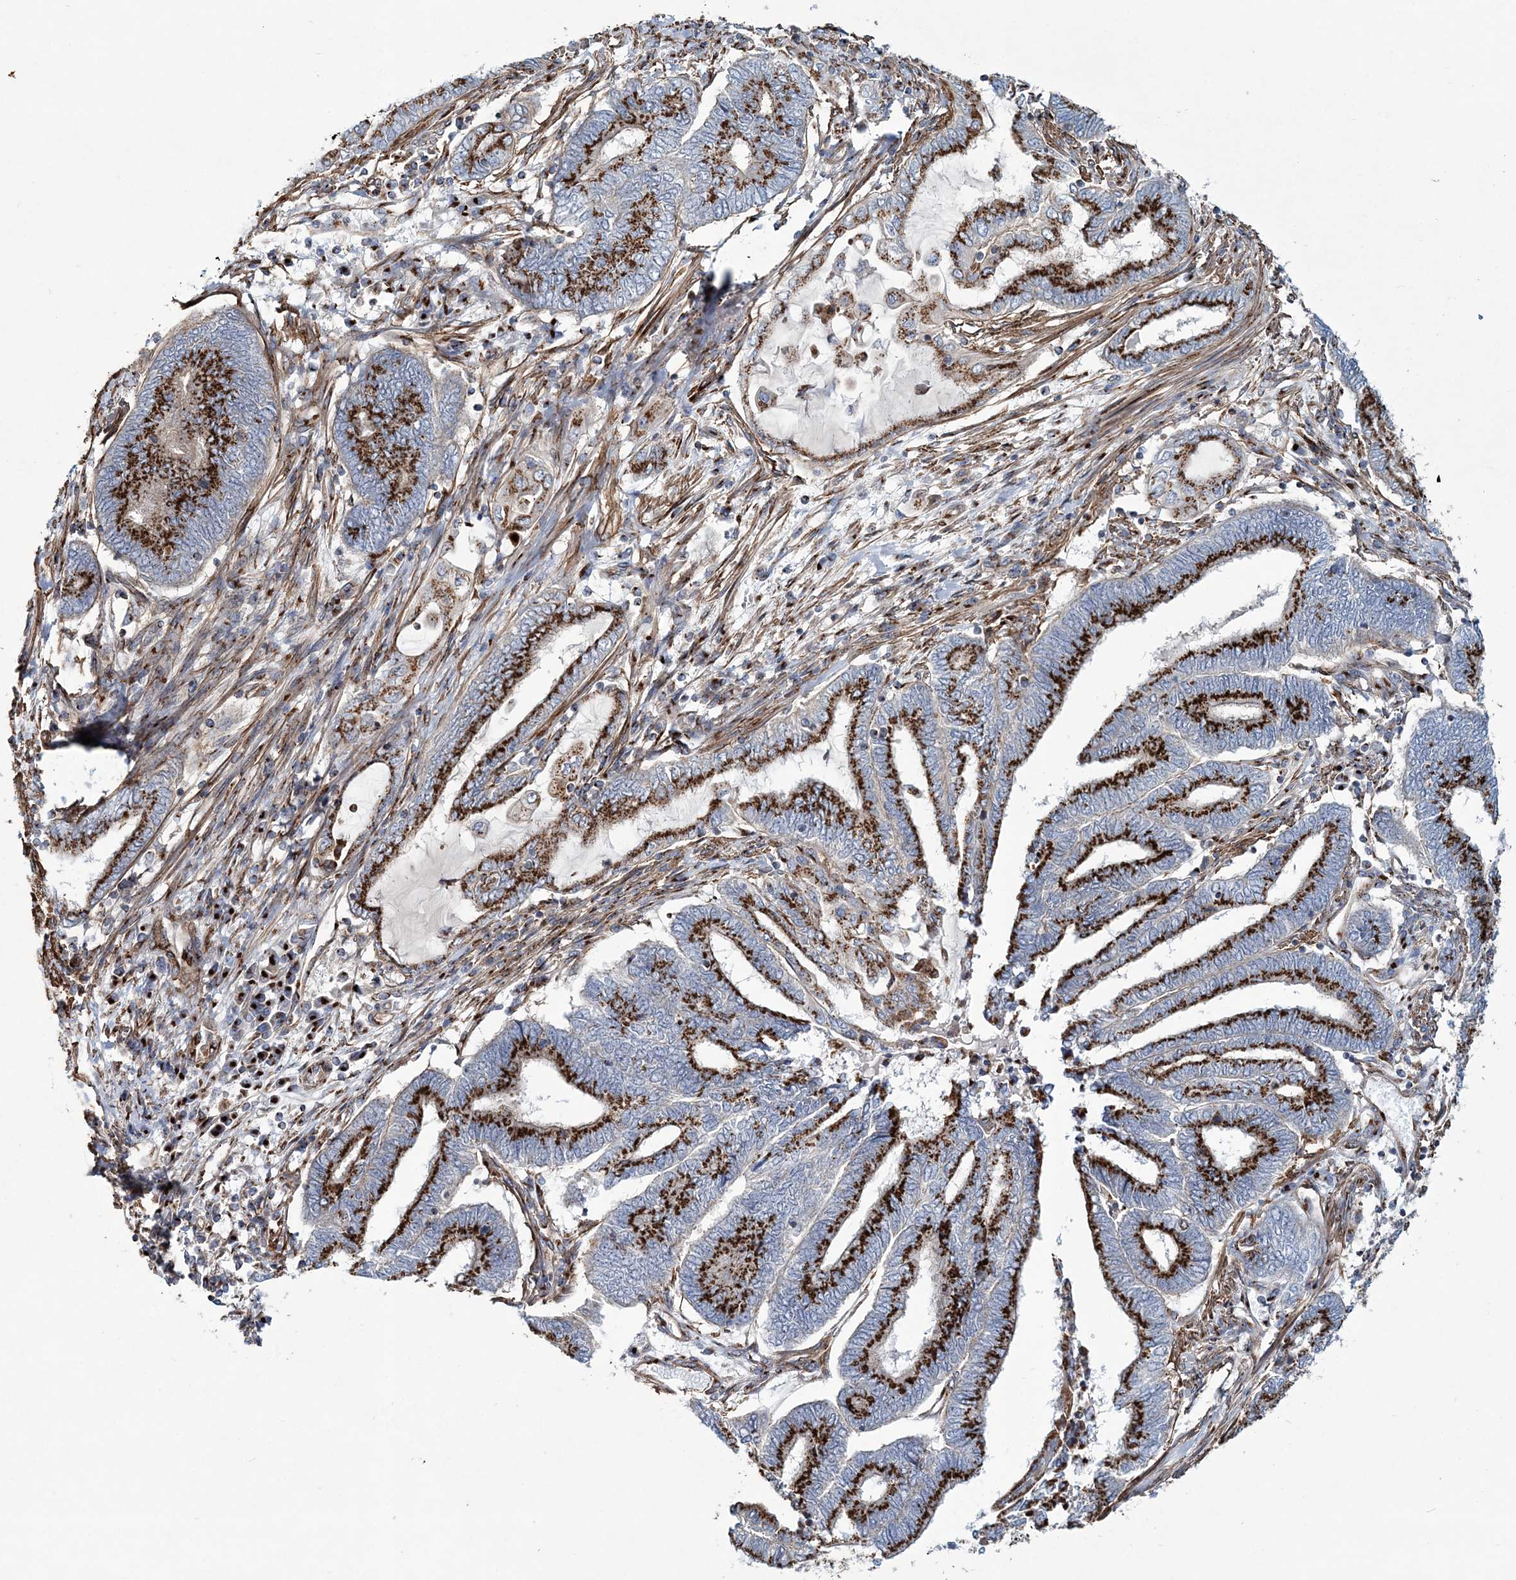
{"staining": {"intensity": "strong", "quantity": ">75%", "location": "cytoplasmic/membranous"}, "tissue": "endometrial cancer", "cell_type": "Tumor cells", "image_type": "cancer", "snomed": [{"axis": "morphology", "description": "Adenocarcinoma, NOS"}, {"axis": "topography", "description": "Uterus"}, {"axis": "topography", "description": "Endometrium"}], "caption": "Protein staining of endometrial cancer tissue exhibits strong cytoplasmic/membranous positivity in about >75% of tumor cells. (brown staining indicates protein expression, while blue staining denotes nuclei).", "gene": "MAN1A2", "patient": {"sex": "female", "age": 70}}